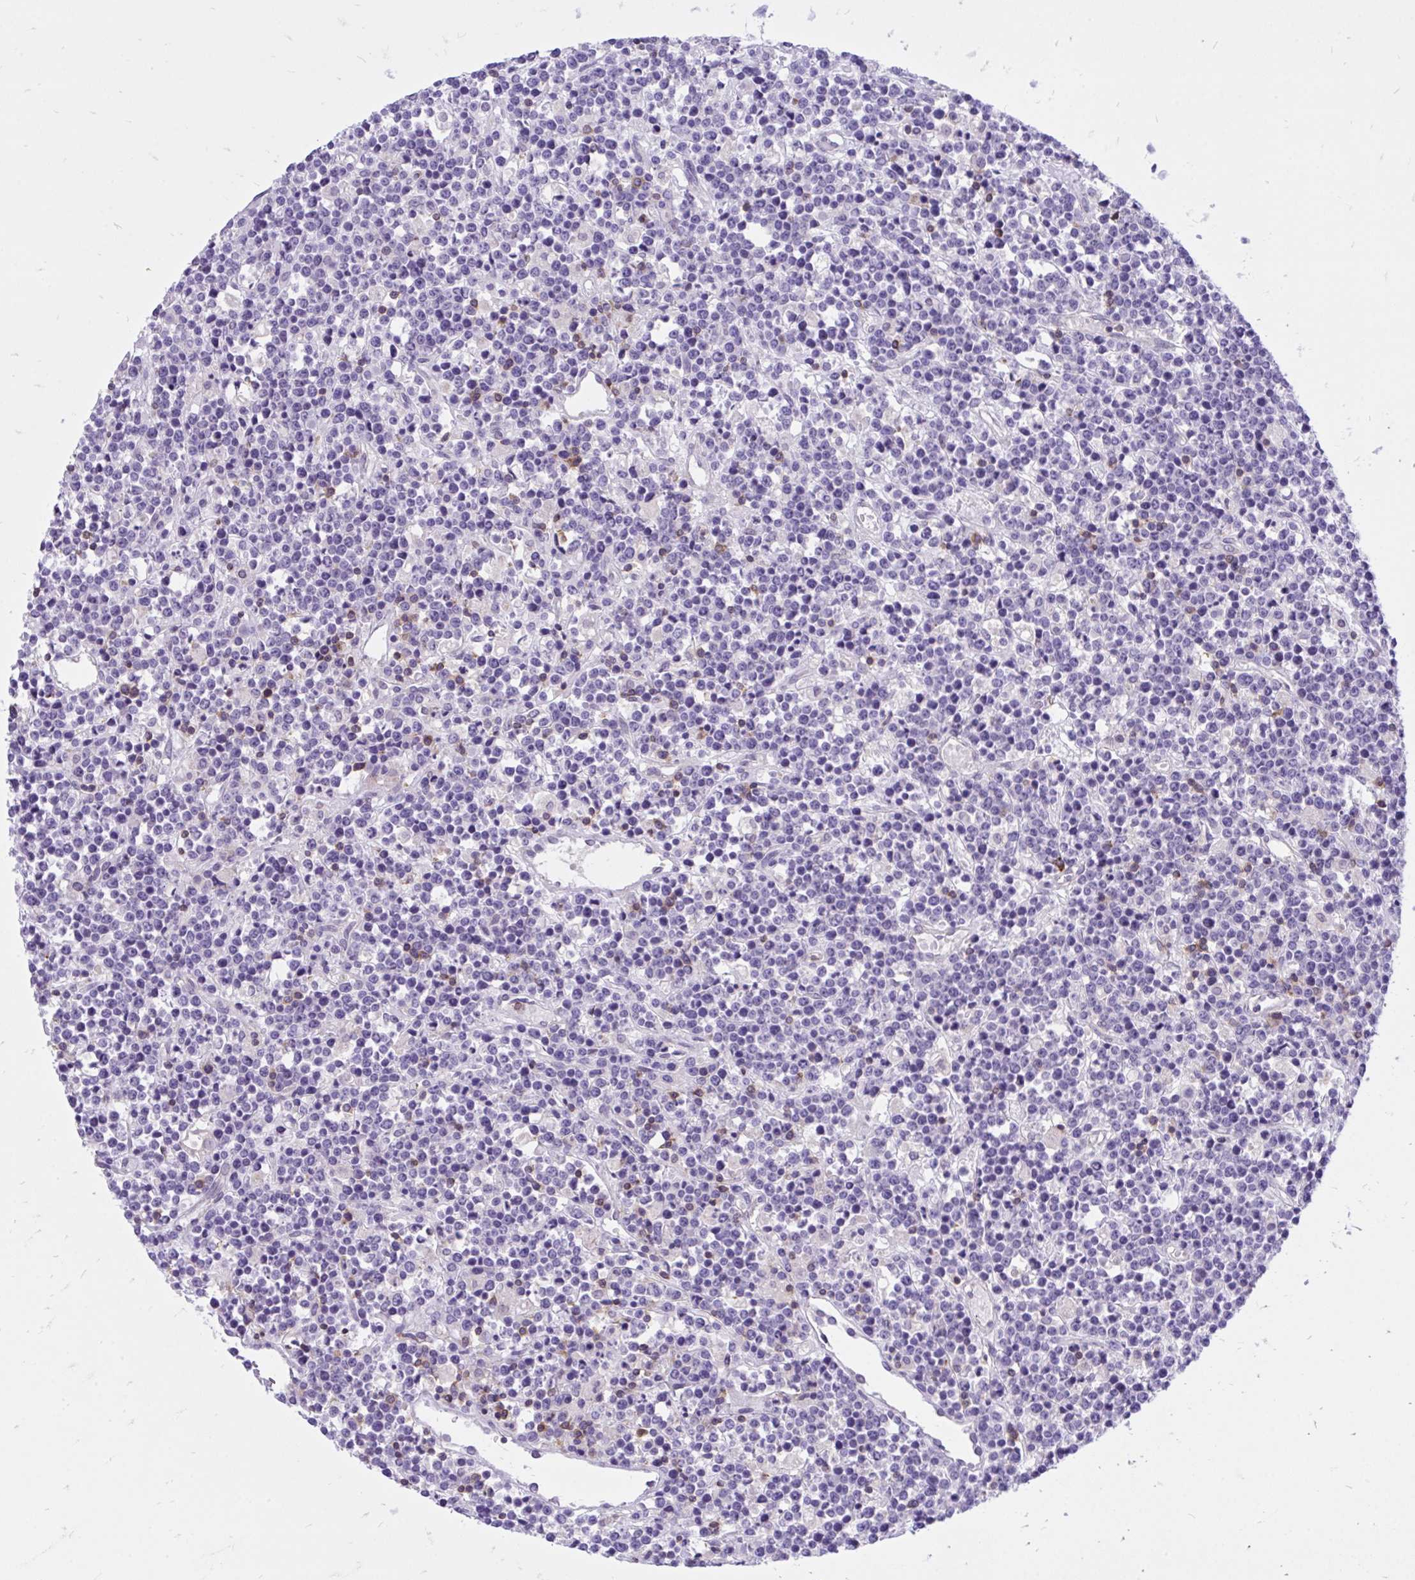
{"staining": {"intensity": "negative", "quantity": "none", "location": "none"}, "tissue": "lymphoma", "cell_type": "Tumor cells", "image_type": "cancer", "snomed": [{"axis": "morphology", "description": "Malignant lymphoma, non-Hodgkin's type, High grade"}, {"axis": "topography", "description": "Ovary"}], "caption": "Tumor cells are negative for brown protein staining in malignant lymphoma, non-Hodgkin's type (high-grade). (DAB IHC, high magnification).", "gene": "CXCL8", "patient": {"sex": "female", "age": 56}}